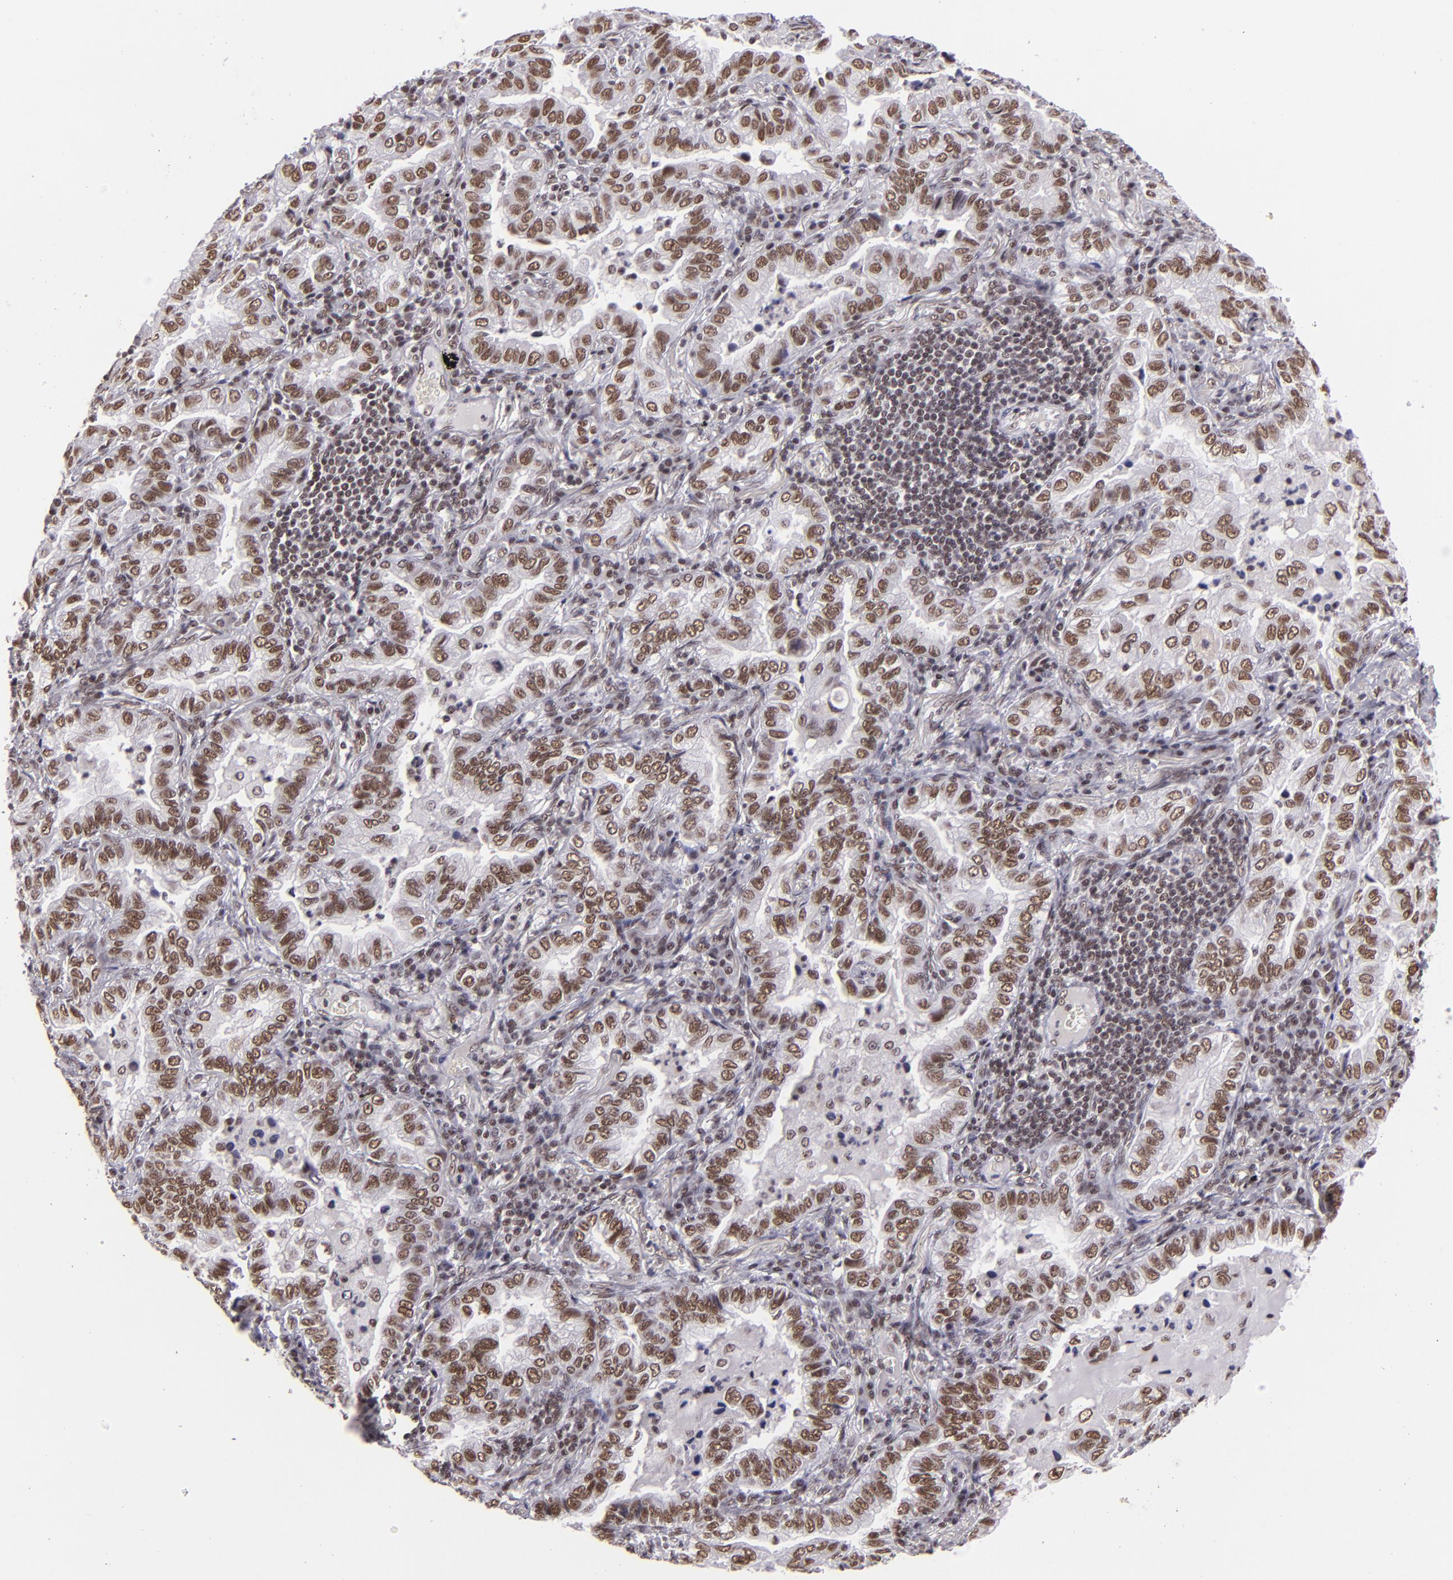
{"staining": {"intensity": "moderate", "quantity": ">75%", "location": "nuclear"}, "tissue": "lung cancer", "cell_type": "Tumor cells", "image_type": "cancer", "snomed": [{"axis": "morphology", "description": "Adenocarcinoma, NOS"}, {"axis": "topography", "description": "Lung"}], "caption": "DAB immunohistochemical staining of adenocarcinoma (lung) exhibits moderate nuclear protein positivity in approximately >75% of tumor cells. The protein is shown in brown color, while the nuclei are stained blue.", "gene": "BRD8", "patient": {"sex": "female", "age": 50}}